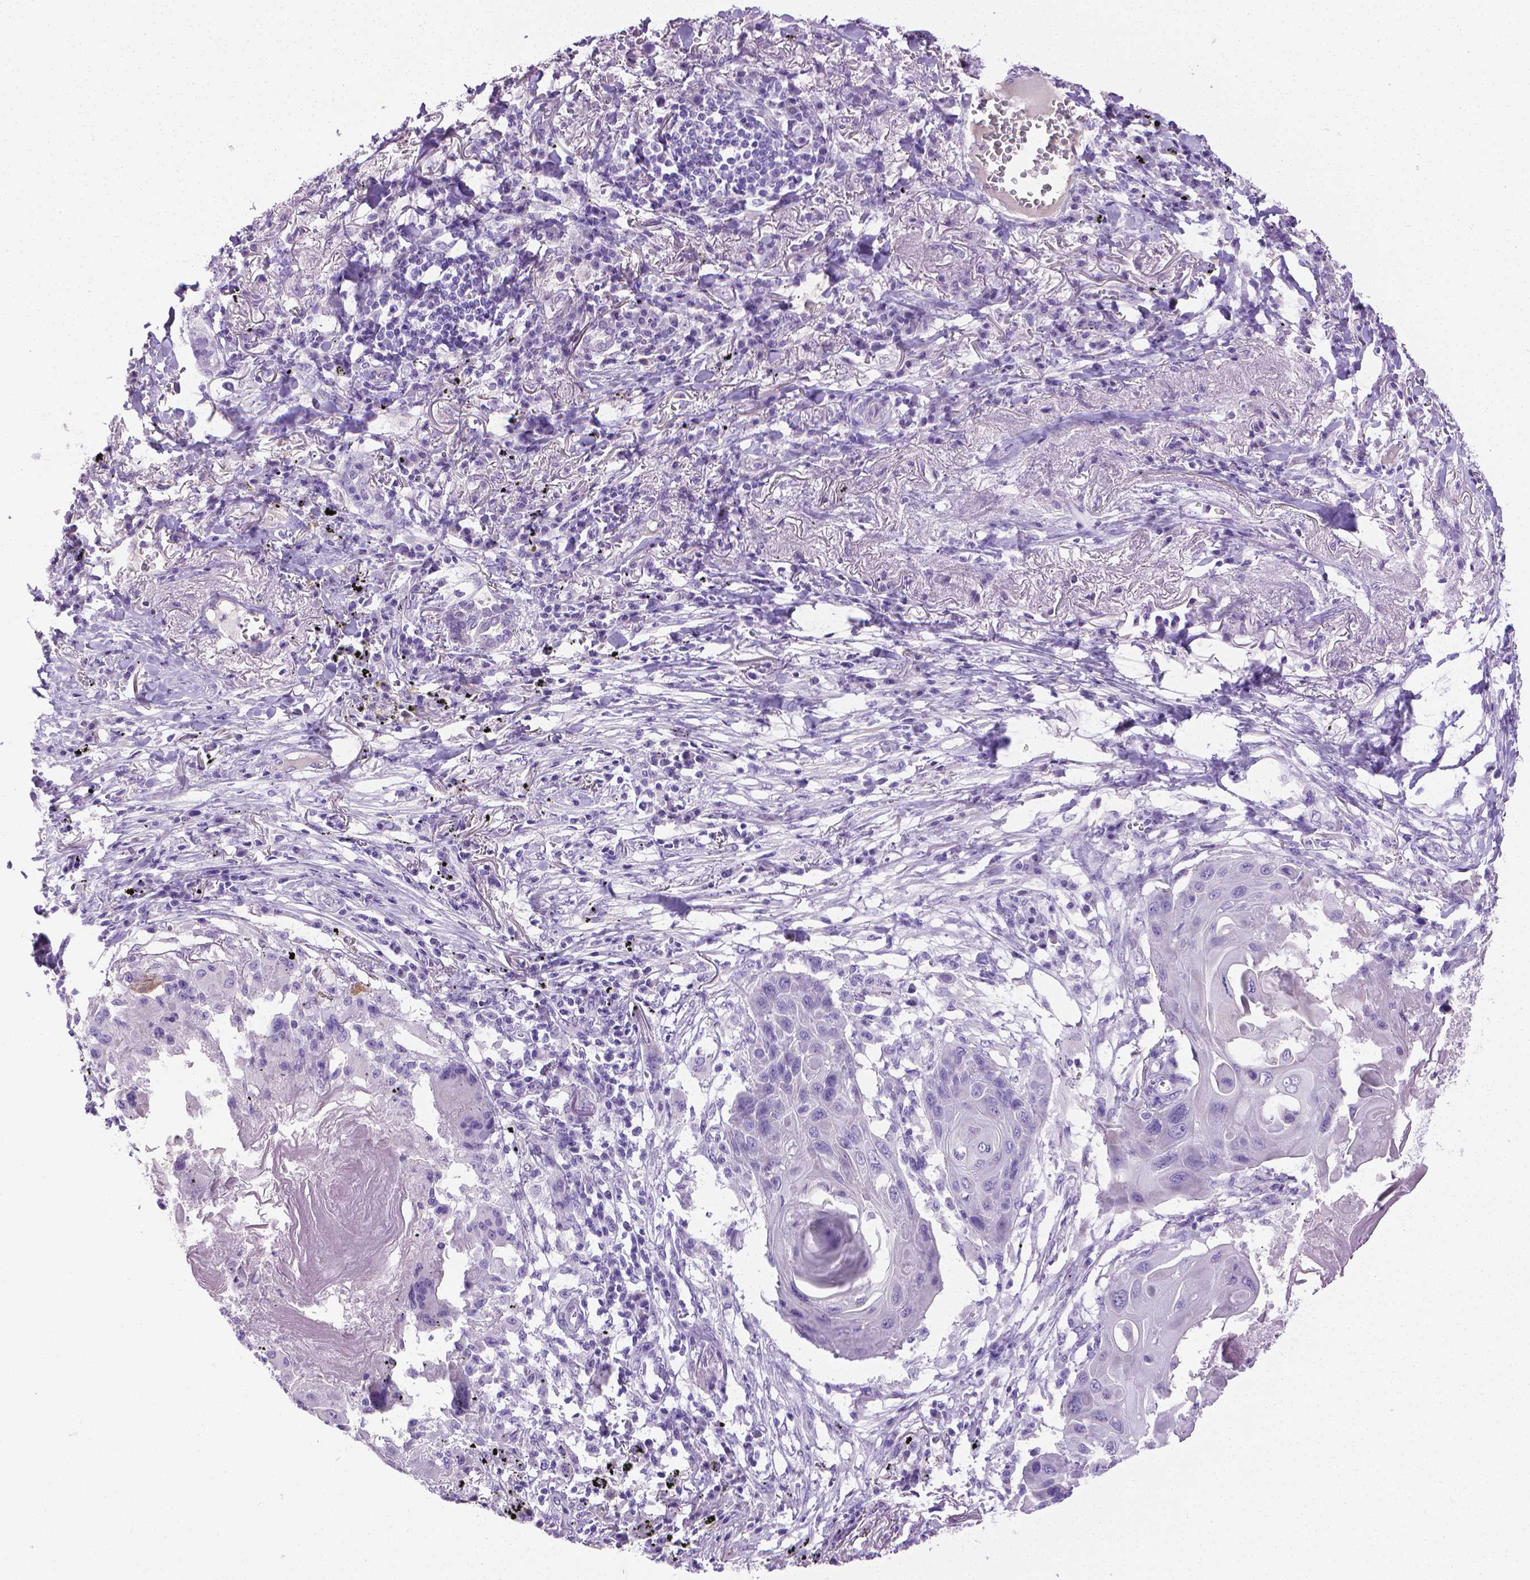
{"staining": {"intensity": "negative", "quantity": "none", "location": "none"}, "tissue": "lung cancer", "cell_type": "Tumor cells", "image_type": "cancer", "snomed": [{"axis": "morphology", "description": "Squamous cell carcinoma, NOS"}, {"axis": "topography", "description": "Lung"}], "caption": "Immunohistochemistry micrograph of human lung cancer stained for a protein (brown), which exhibits no positivity in tumor cells.", "gene": "PNMA2", "patient": {"sex": "male", "age": 78}}